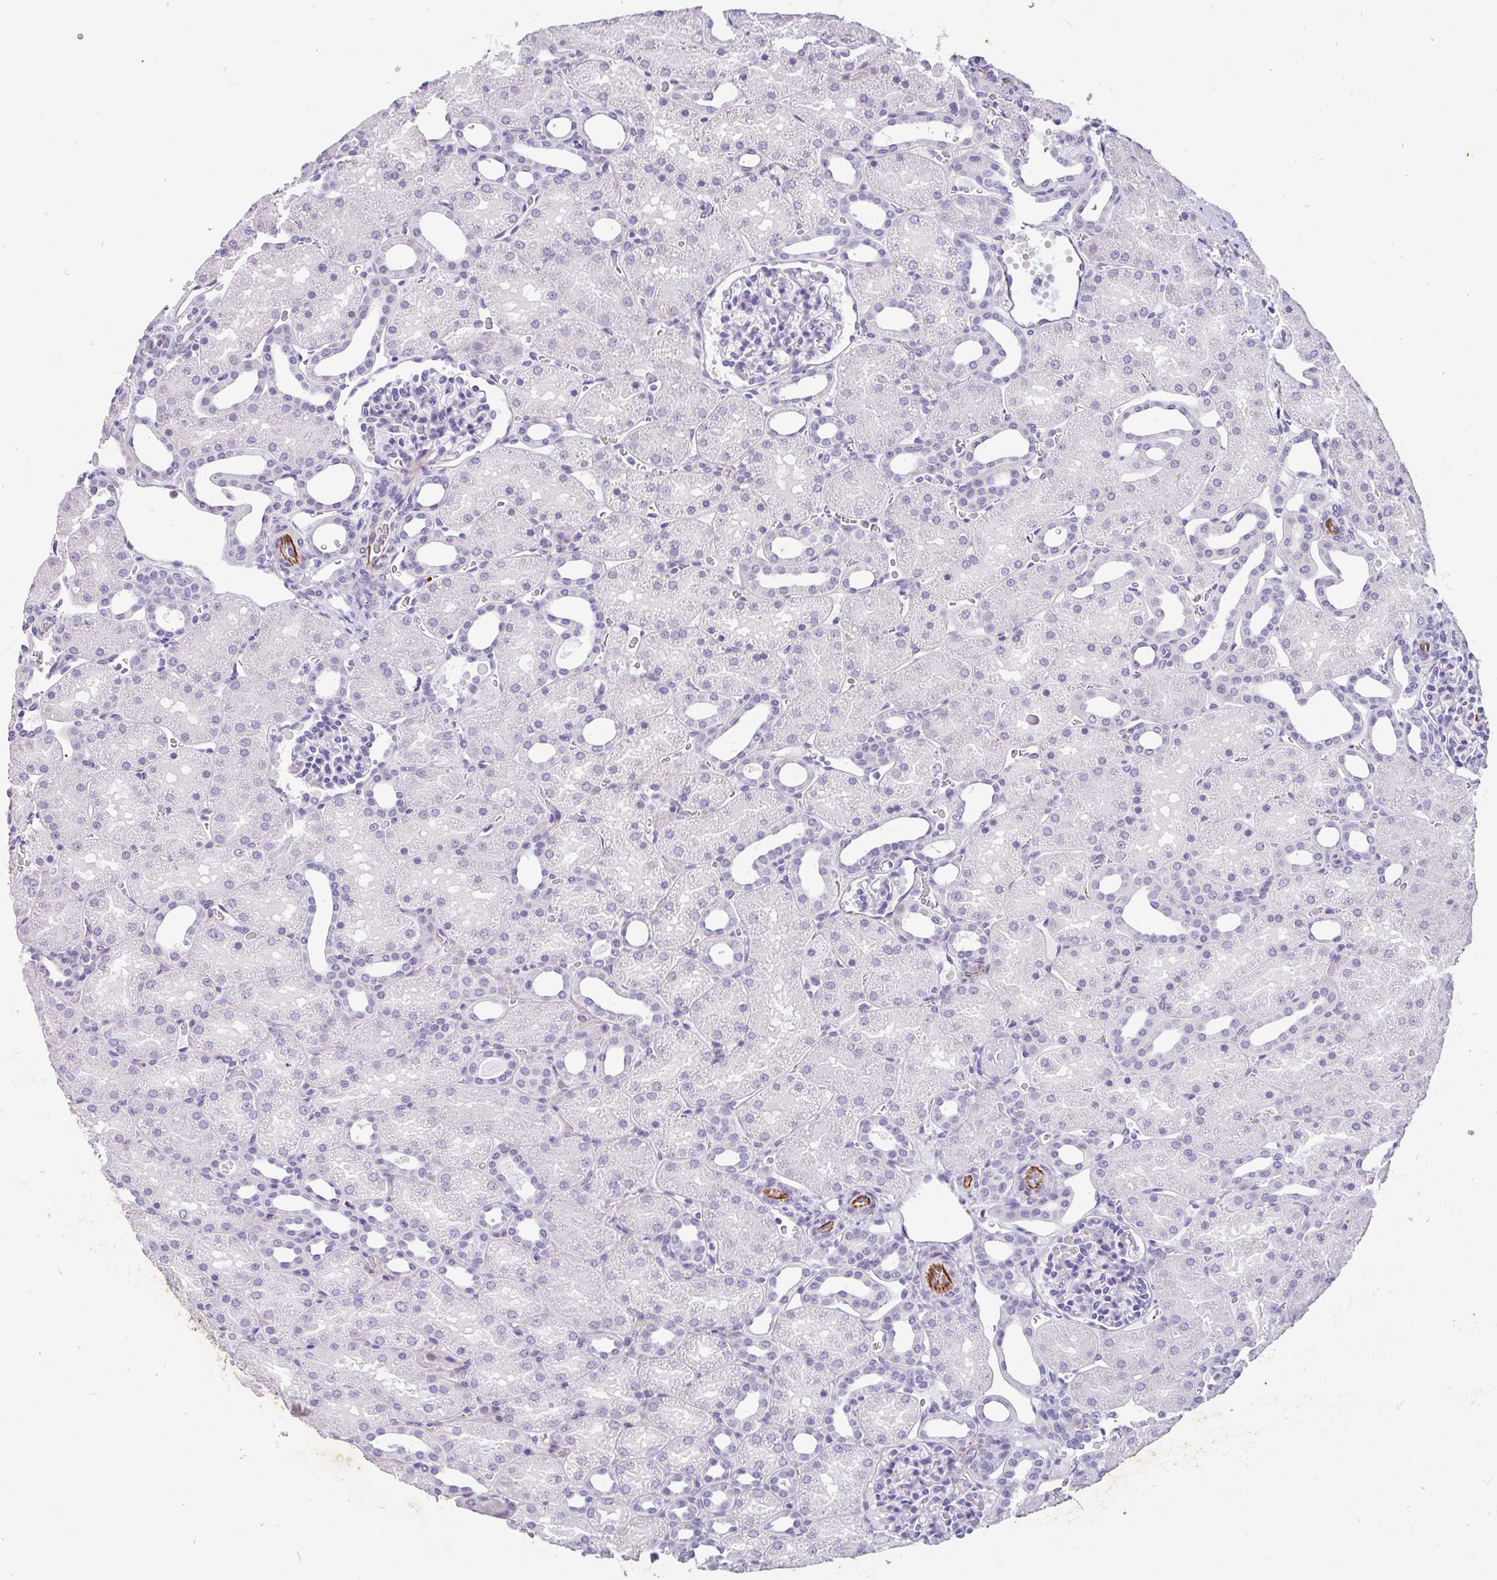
{"staining": {"intensity": "negative", "quantity": "none", "location": "none"}, "tissue": "kidney", "cell_type": "Cells in glomeruli", "image_type": "normal", "snomed": [{"axis": "morphology", "description": "Normal tissue, NOS"}, {"axis": "topography", "description": "Kidney"}], "caption": "Cells in glomeruli are negative for brown protein staining in normal kidney. (Brightfield microscopy of DAB IHC at high magnification).", "gene": "EML5", "patient": {"sex": "male", "age": 2}}